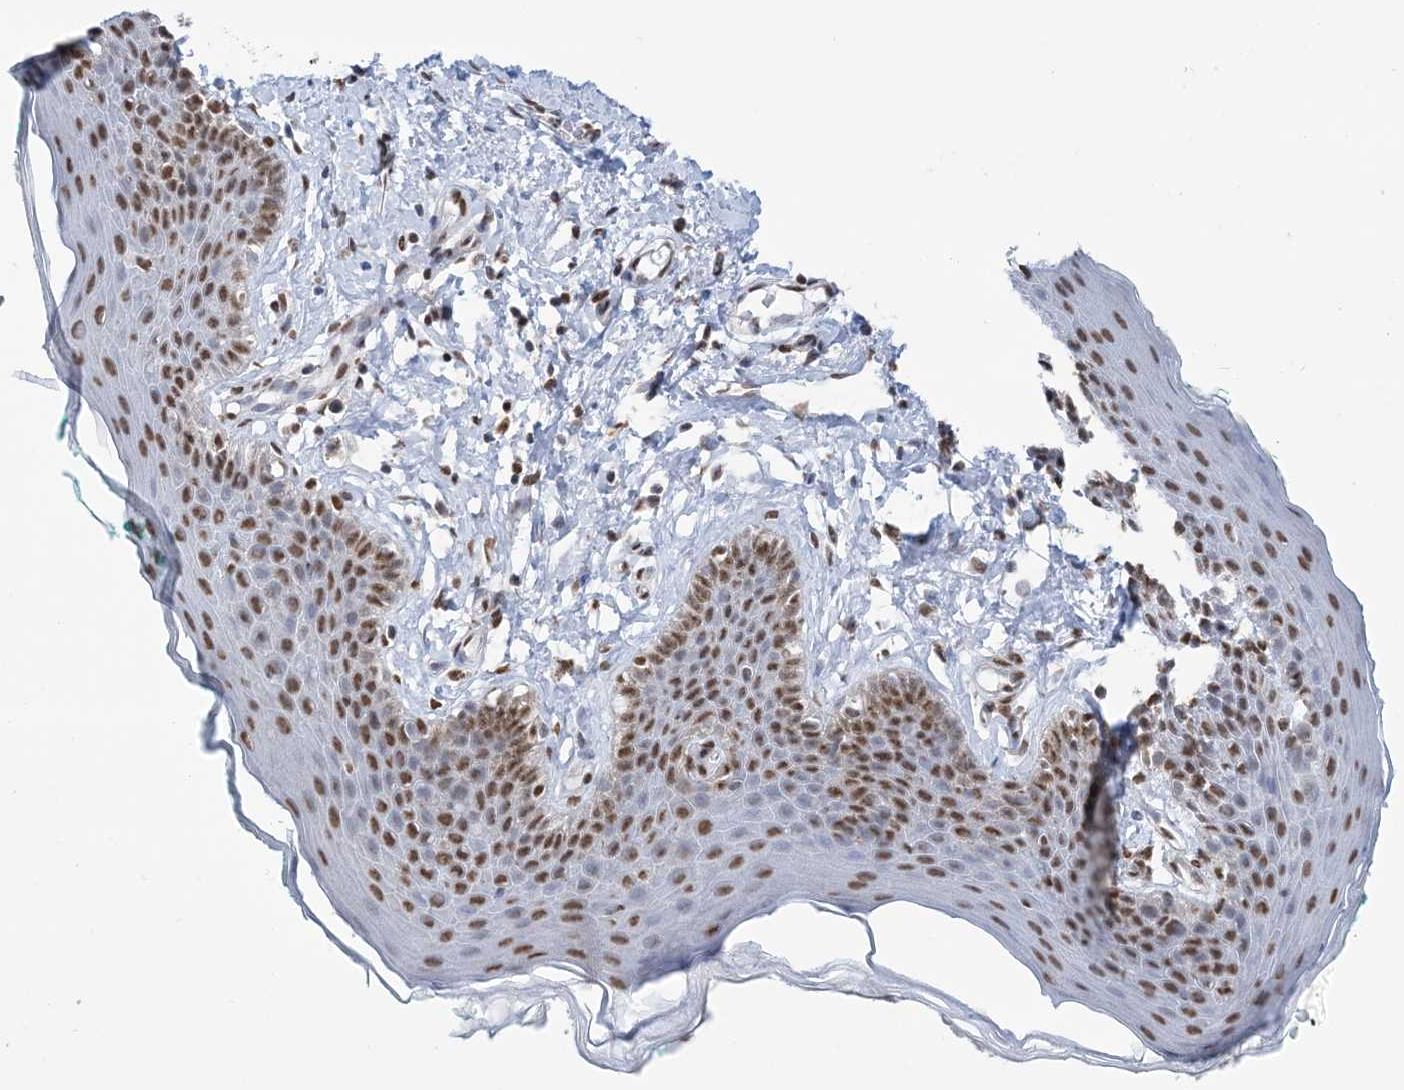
{"staining": {"intensity": "strong", "quantity": ">75%", "location": "nuclear"}, "tissue": "skin", "cell_type": "Epidermal cells", "image_type": "normal", "snomed": [{"axis": "morphology", "description": "Normal tissue, NOS"}, {"axis": "topography", "description": "Vulva"}], "caption": "IHC histopathology image of benign skin: skin stained using immunohistochemistry (IHC) shows high levels of strong protein expression localized specifically in the nuclear of epidermal cells, appearing as a nuclear brown color.", "gene": "ZNF792", "patient": {"sex": "female", "age": 66}}